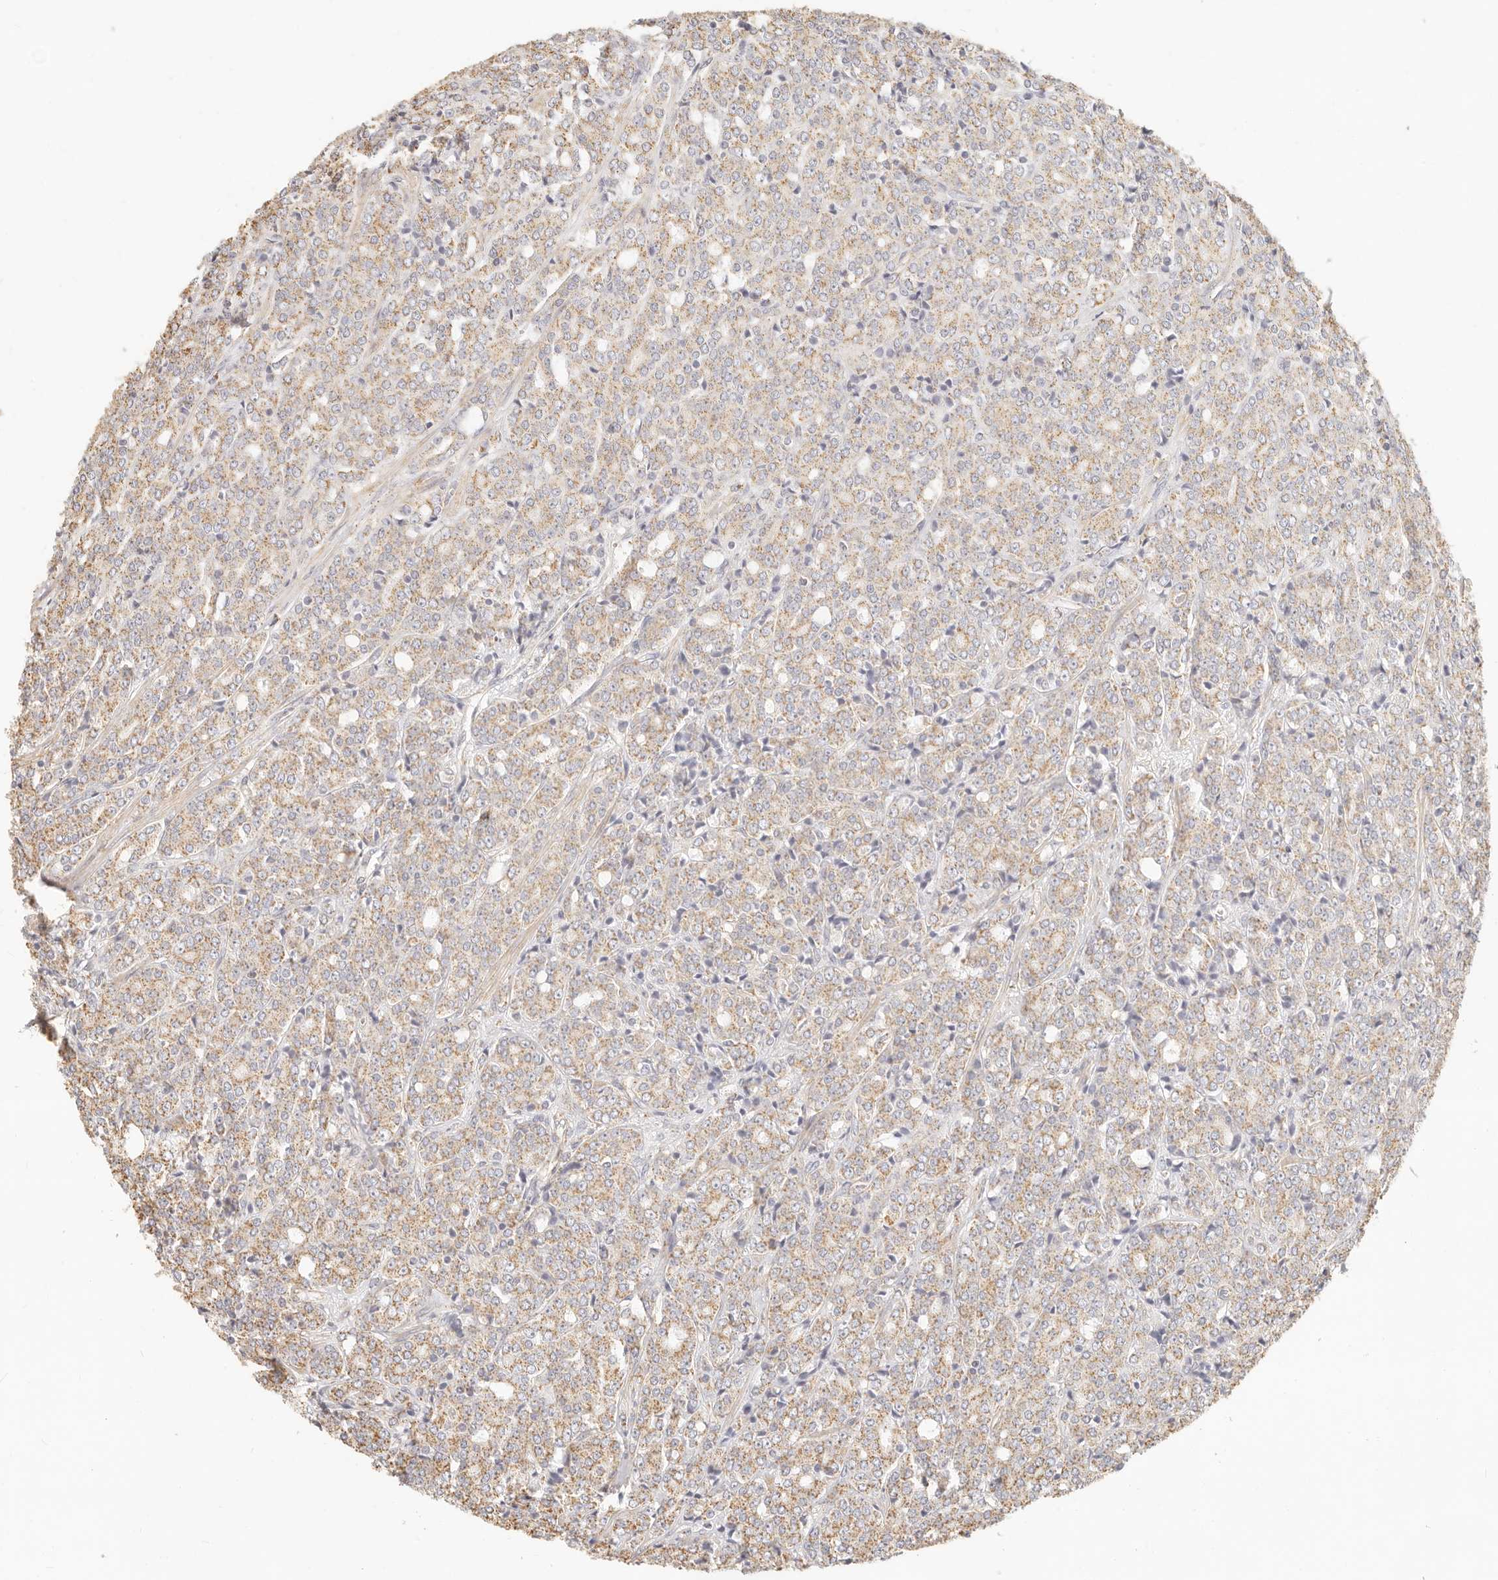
{"staining": {"intensity": "moderate", "quantity": ">75%", "location": "cytoplasmic/membranous"}, "tissue": "prostate cancer", "cell_type": "Tumor cells", "image_type": "cancer", "snomed": [{"axis": "morphology", "description": "Adenocarcinoma, High grade"}, {"axis": "topography", "description": "Prostate"}], "caption": "Adenocarcinoma (high-grade) (prostate) stained with a protein marker demonstrates moderate staining in tumor cells.", "gene": "CNMD", "patient": {"sex": "male", "age": 62}}